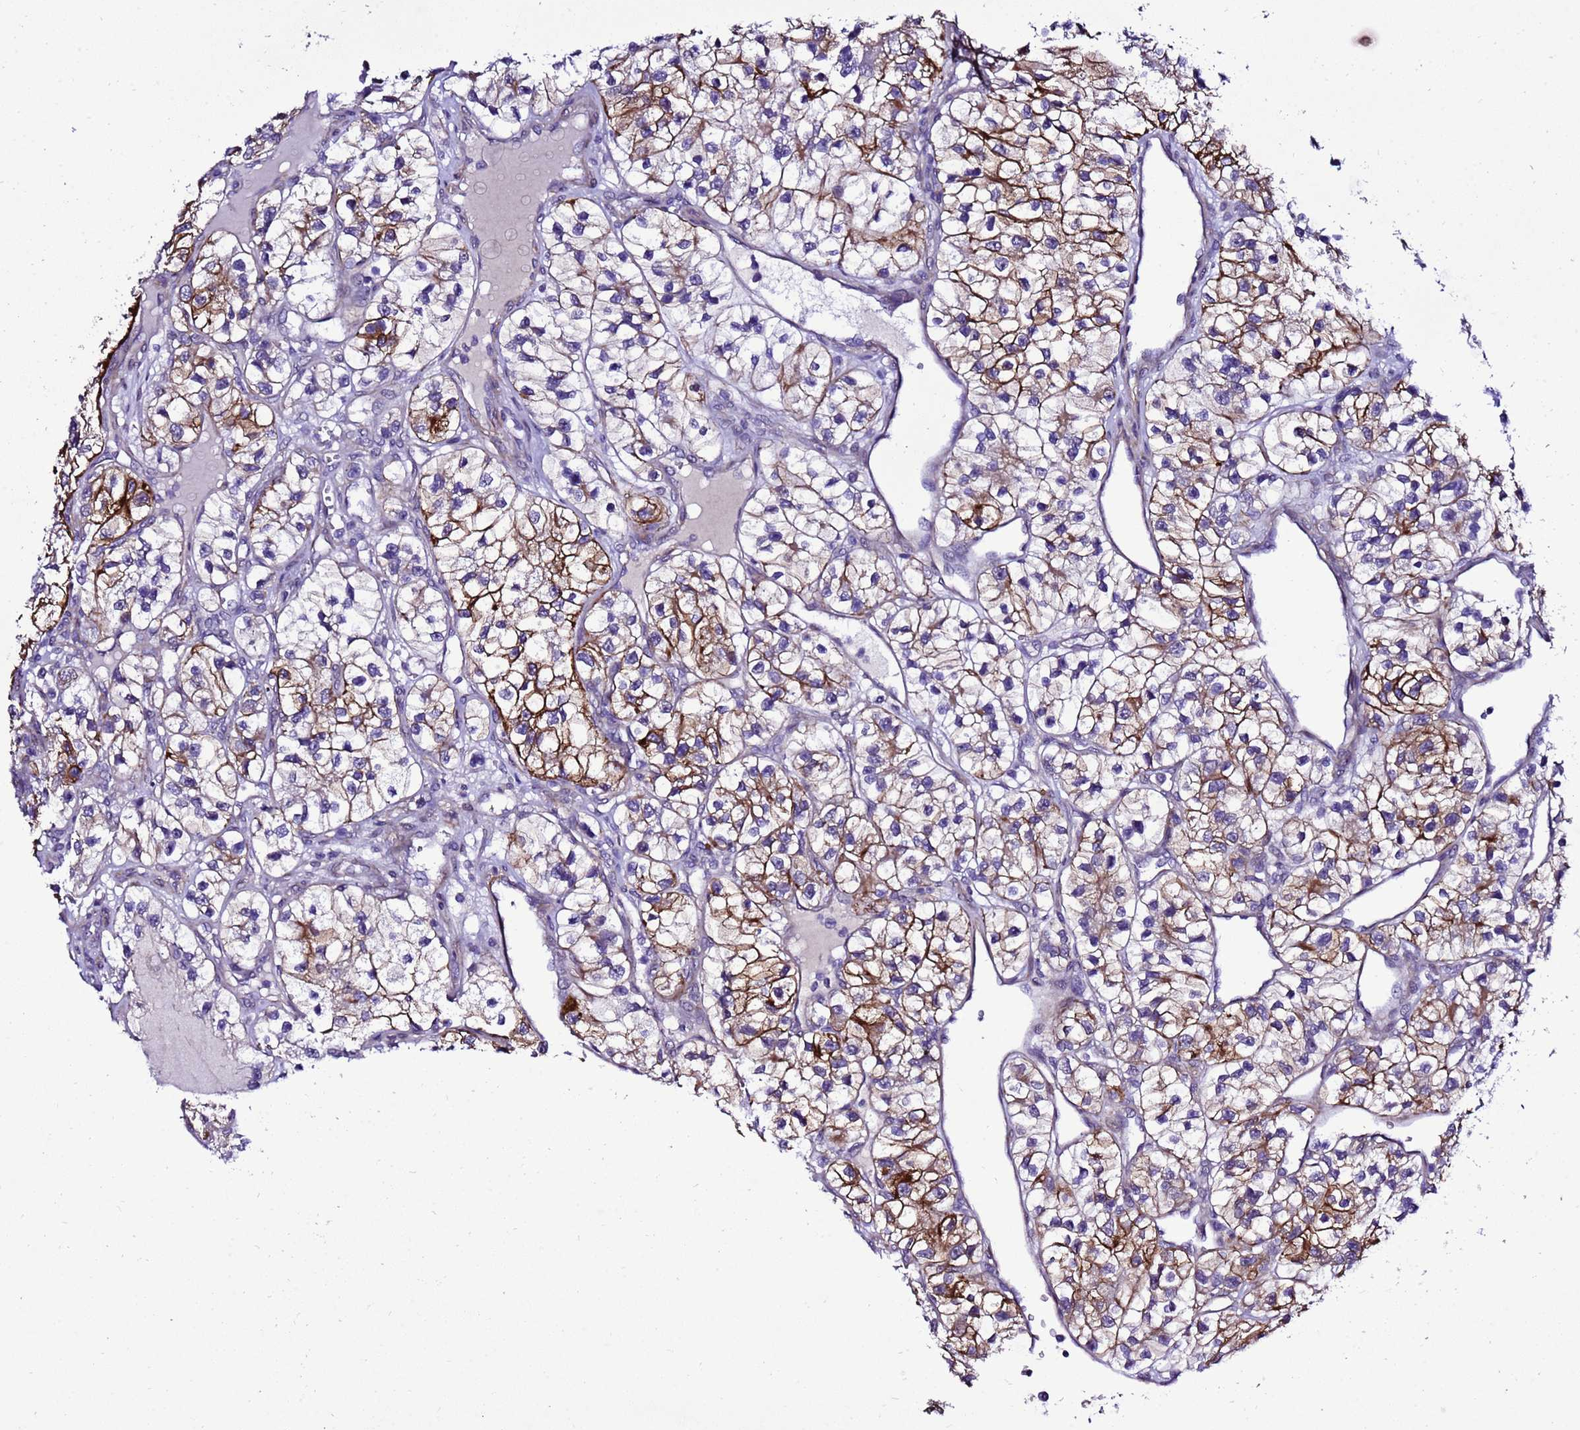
{"staining": {"intensity": "strong", "quantity": "<25%", "location": "cytoplasmic/membranous"}, "tissue": "renal cancer", "cell_type": "Tumor cells", "image_type": "cancer", "snomed": [{"axis": "morphology", "description": "Adenocarcinoma, NOS"}, {"axis": "topography", "description": "Kidney"}], "caption": "Renal adenocarcinoma stained for a protein (brown) shows strong cytoplasmic/membranous positive expression in approximately <25% of tumor cells.", "gene": "GZF1", "patient": {"sex": "female", "age": 57}}